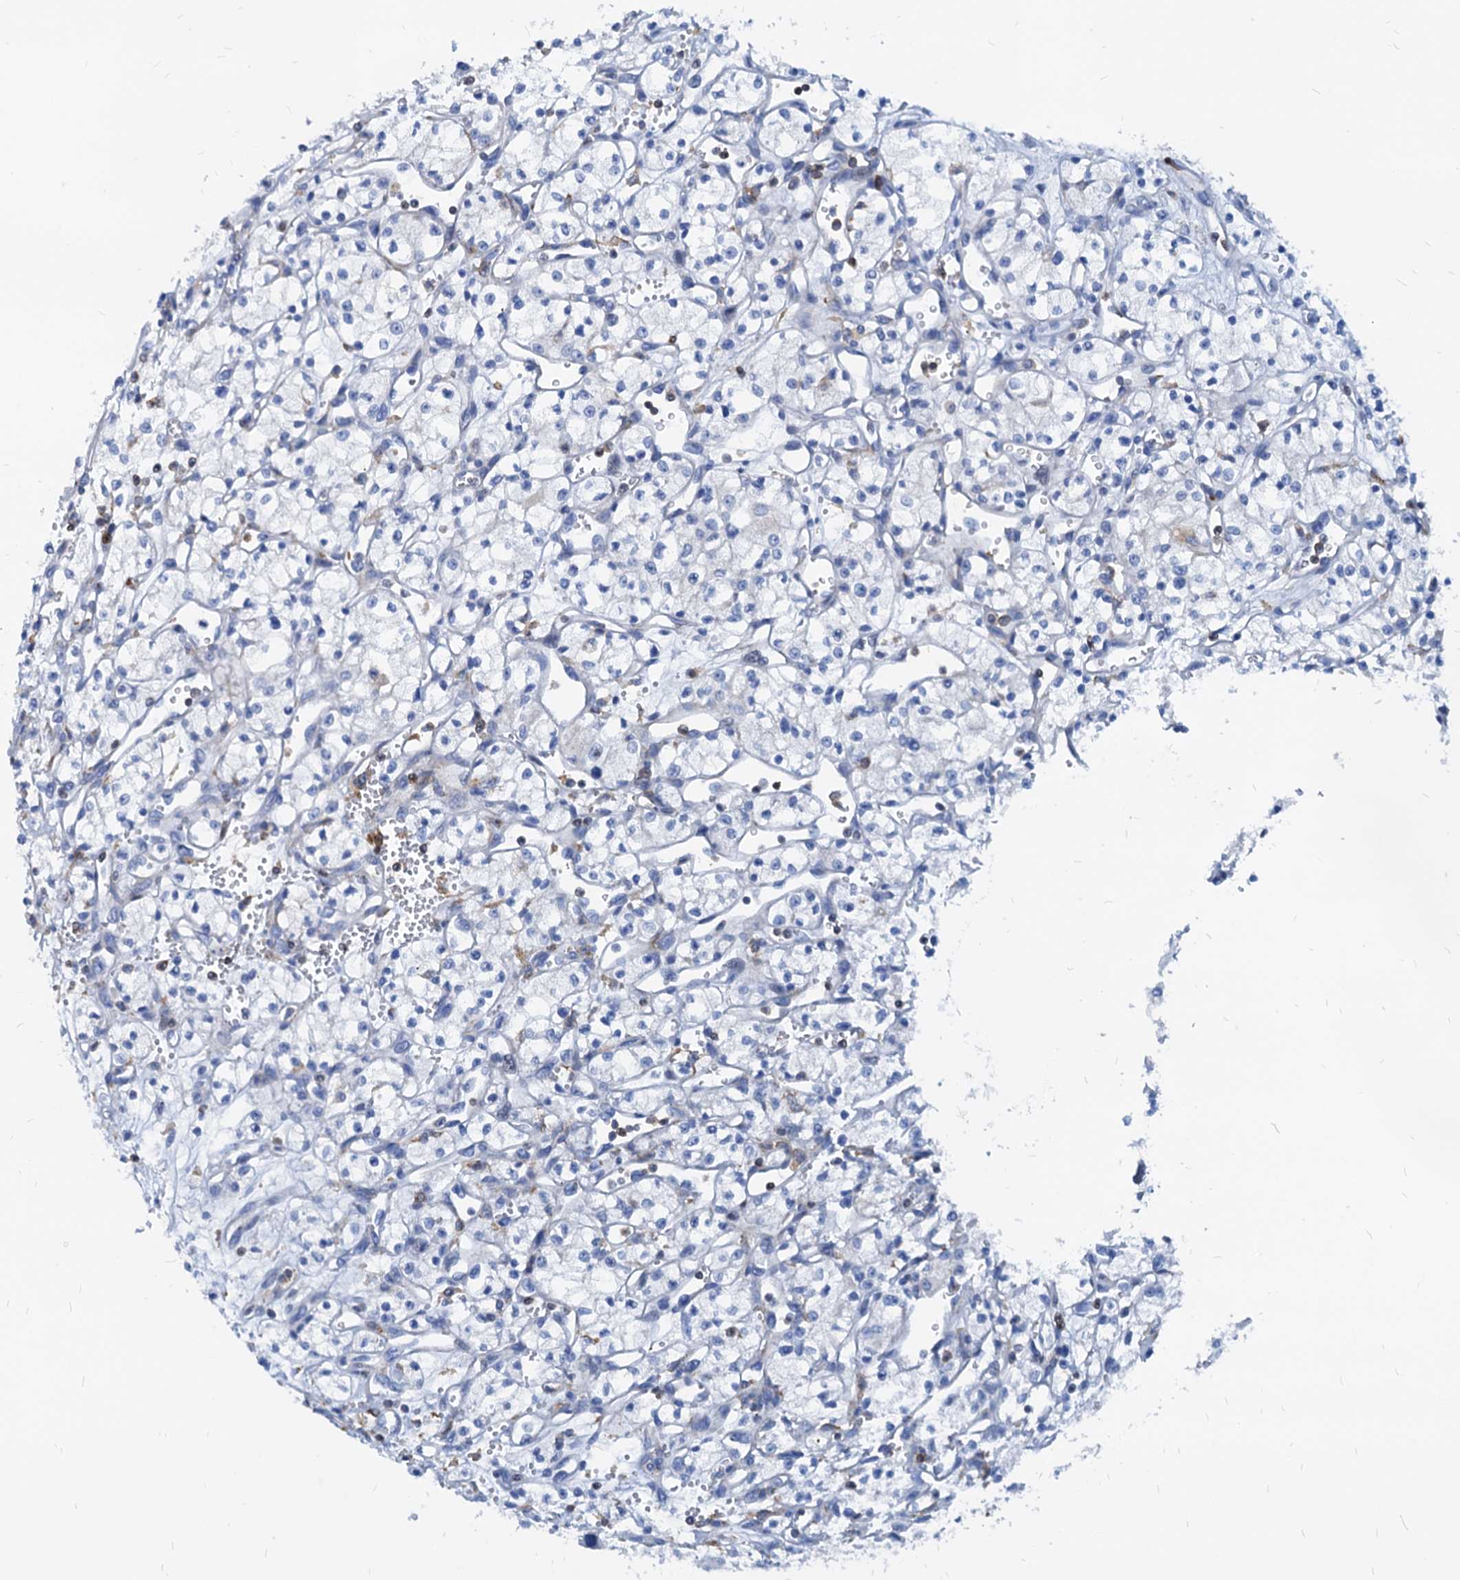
{"staining": {"intensity": "negative", "quantity": "none", "location": "none"}, "tissue": "renal cancer", "cell_type": "Tumor cells", "image_type": "cancer", "snomed": [{"axis": "morphology", "description": "Adenocarcinoma, NOS"}, {"axis": "topography", "description": "Kidney"}], "caption": "An immunohistochemistry micrograph of renal cancer (adenocarcinoma) is shown. There is no staining in tumor cells of renal cancer (adenocarcinoma).", "gene": "LCP2", "patient": {"sex": "male", "age": 59}}